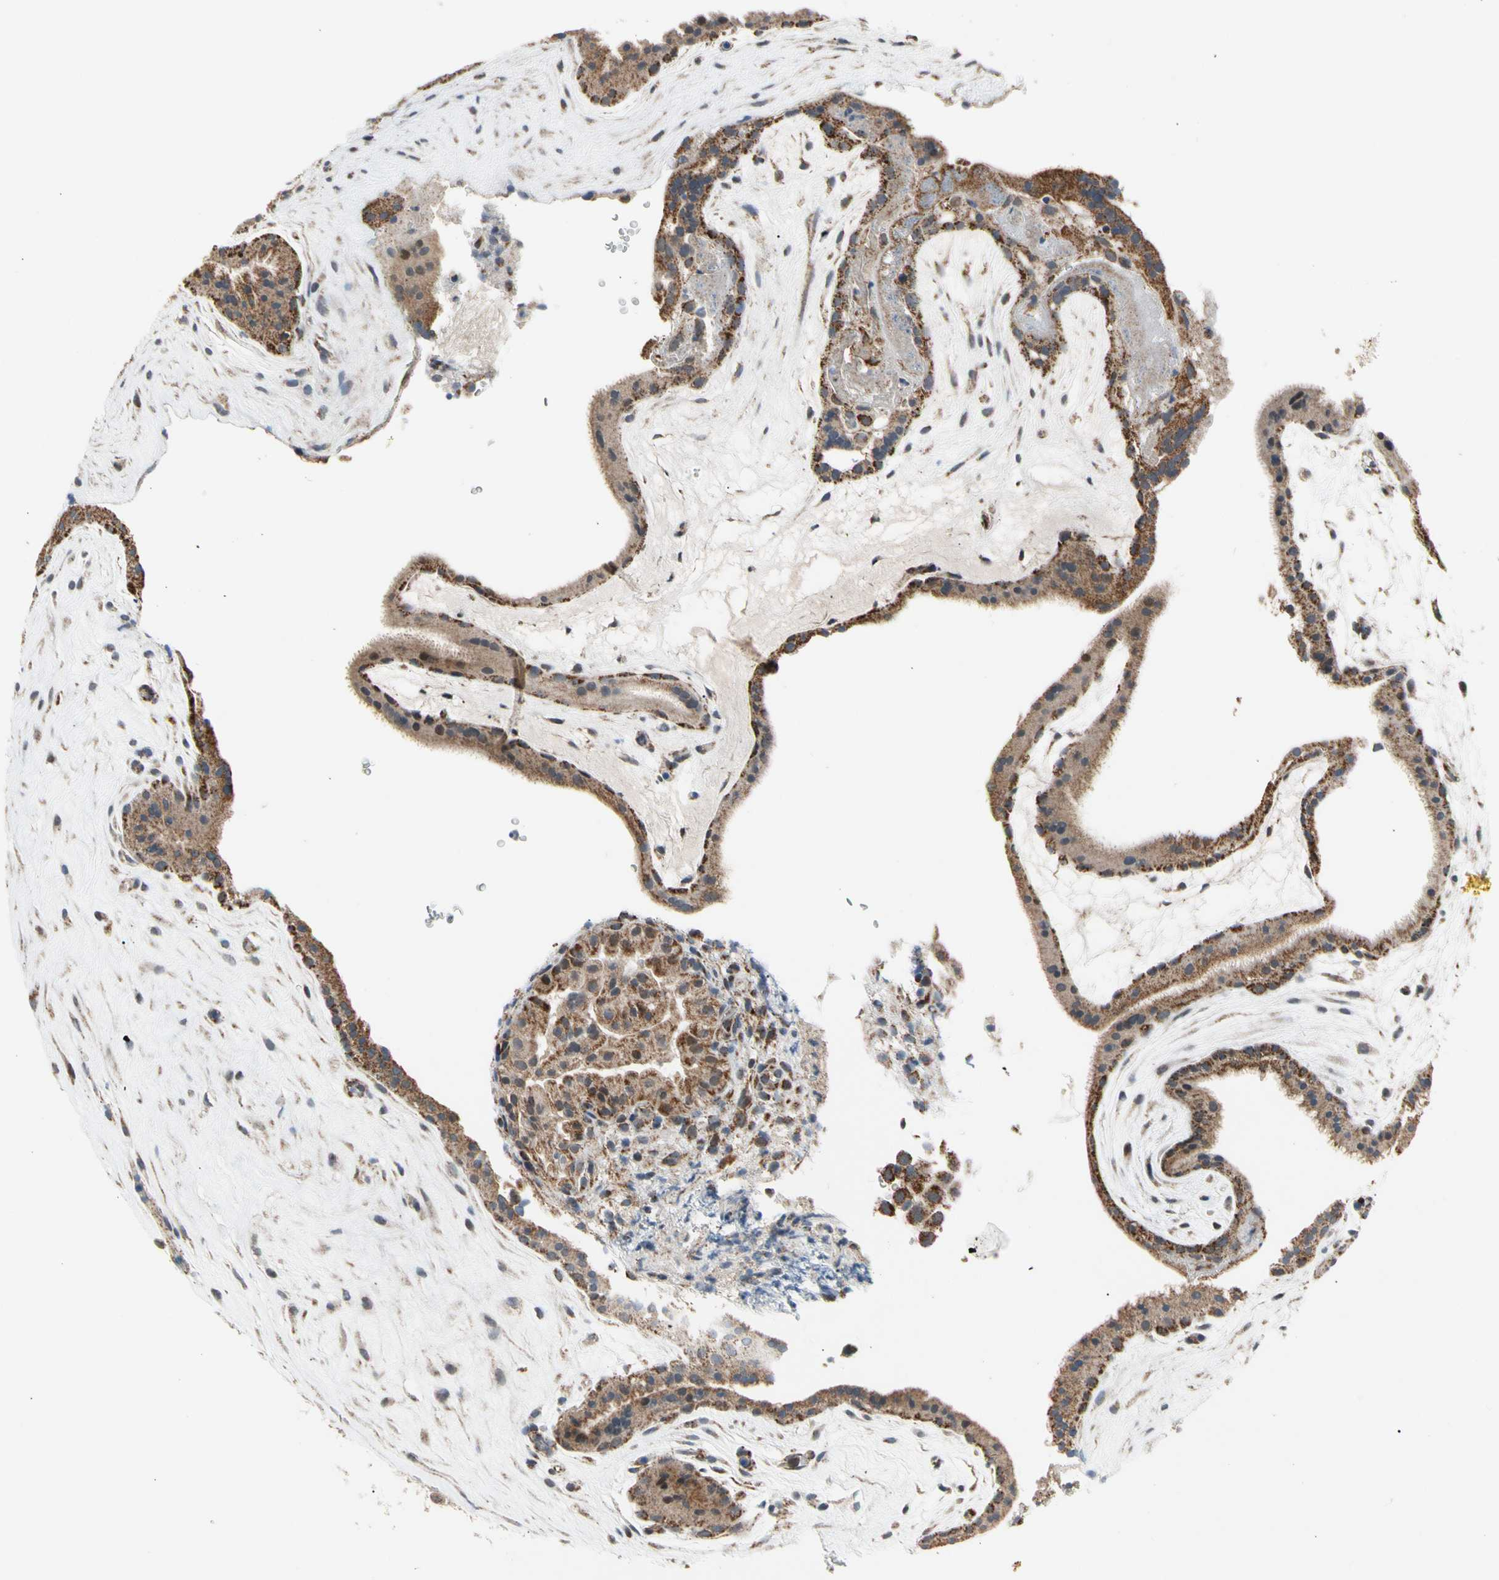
{"staining": {"intensity": "moderate", "quantity": ">75%", "location": "cytoplasmic/membranous"}, "tissue": "placenta", "cell_type": "Decidual cells", "image_type": "normal", "snomed": [{"axis": "morphology", "description": "Normal tissue, NOS"}, {"axis": "topography", "description": "Placenta"}], "caption": "Decidual cells display medium levels of moderate cytoplasmic/membranous positivity in approximately >75% of cells in normal placenta.", "gene": "KHDC4", "patient": {"sex": "female", "age": 19}}